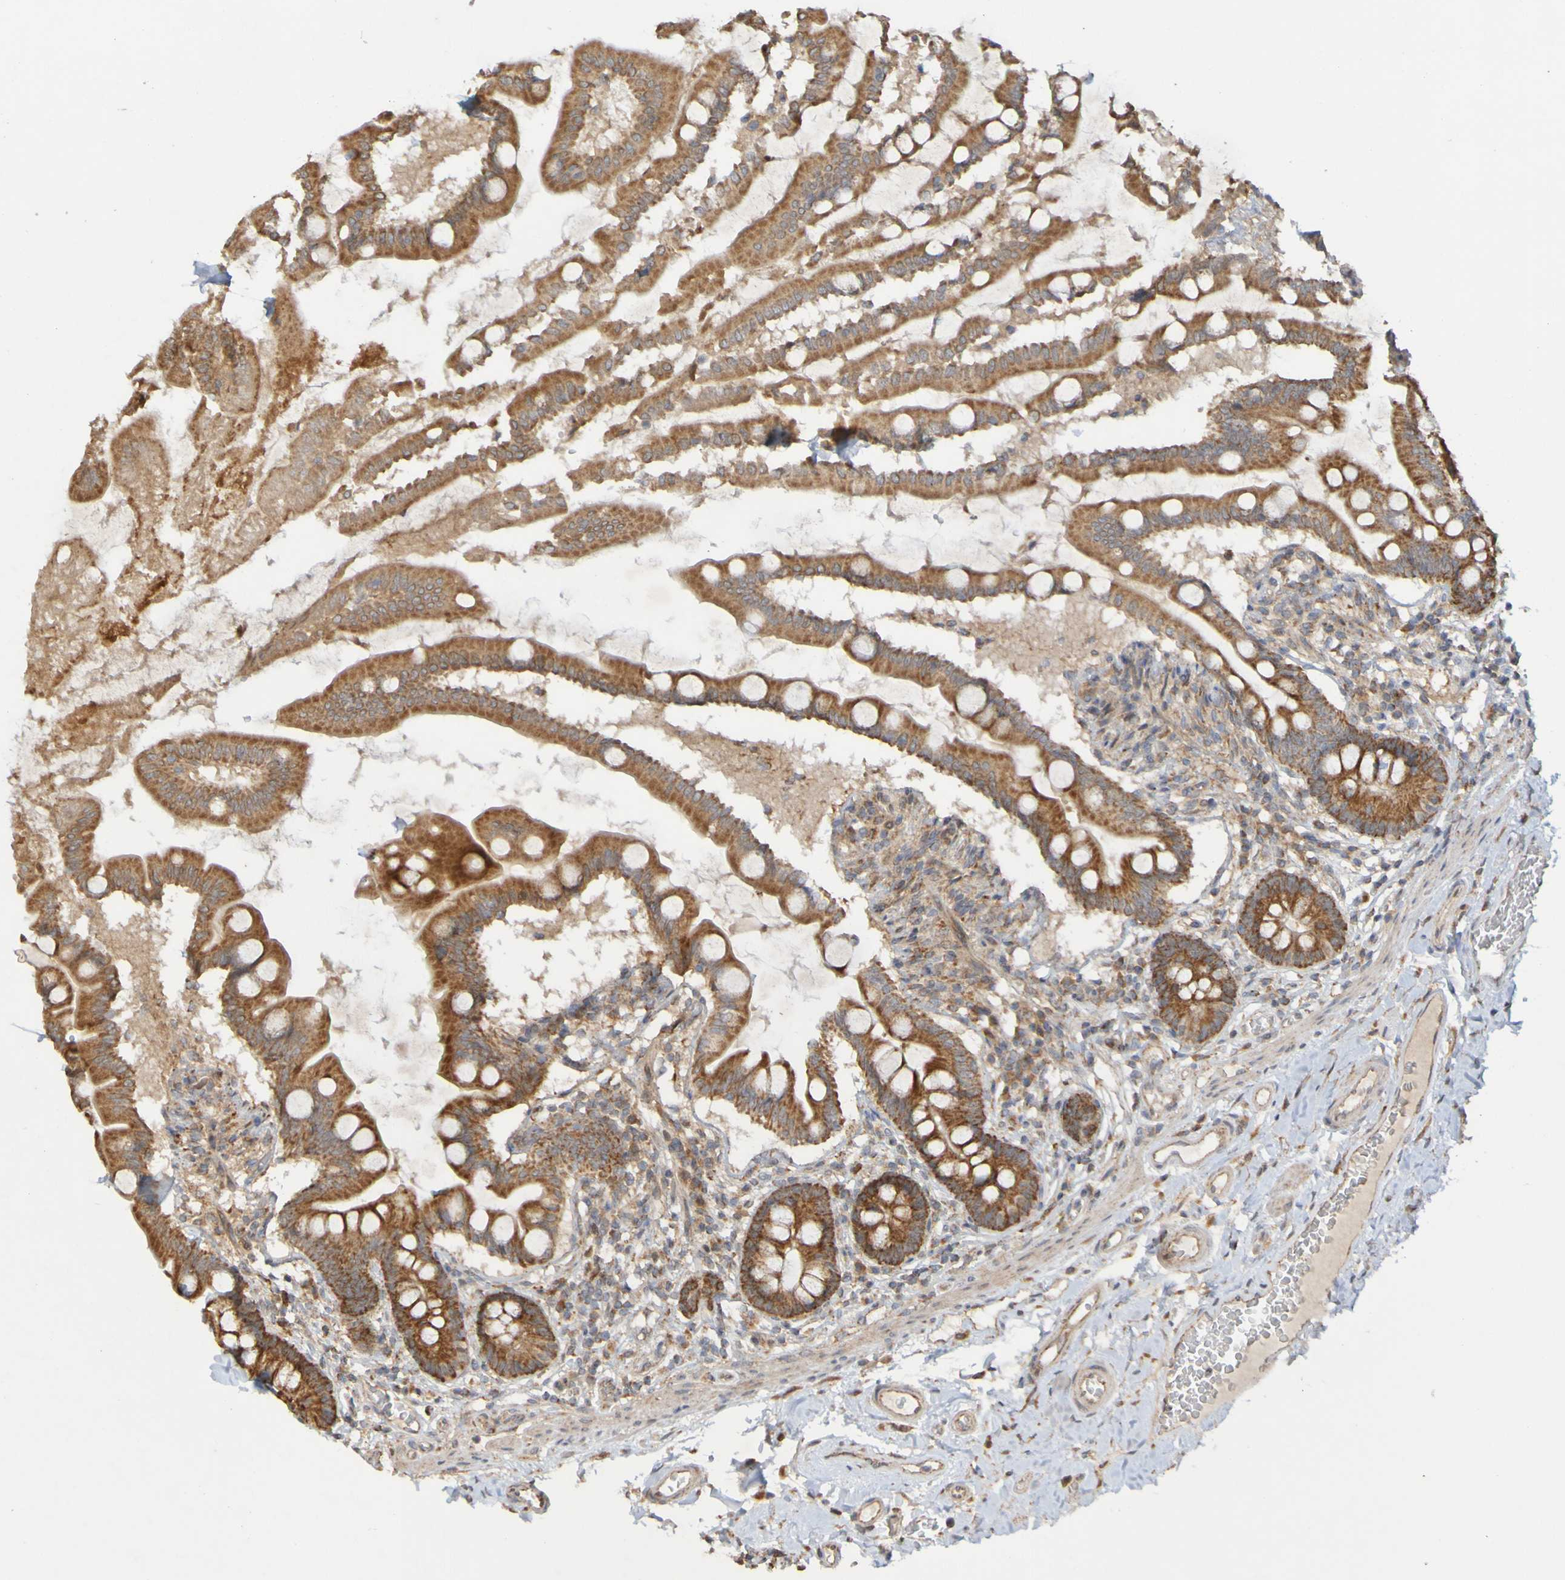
{"staining": {"intensity": "moderate", "quantity": ">75%", "location": "cytoplasmic/membranous"}, "tissue": "small intestine", "cell_type": "Glandular cells", "image_type": "normal", "snomed": [{"axis": "morphology", "description": "Normal tissue, NOS"}, {"axis": "topography", "description": "Small intestine"}], "caption": "Immunohistochemical staining of benign small intestine demonstrates moderate cytoplasmic/membranous protein positivity in approximately >75% of glandular cells.", "gene": "TMBIM1", "patient": {"sex": "female", "age": 56}}